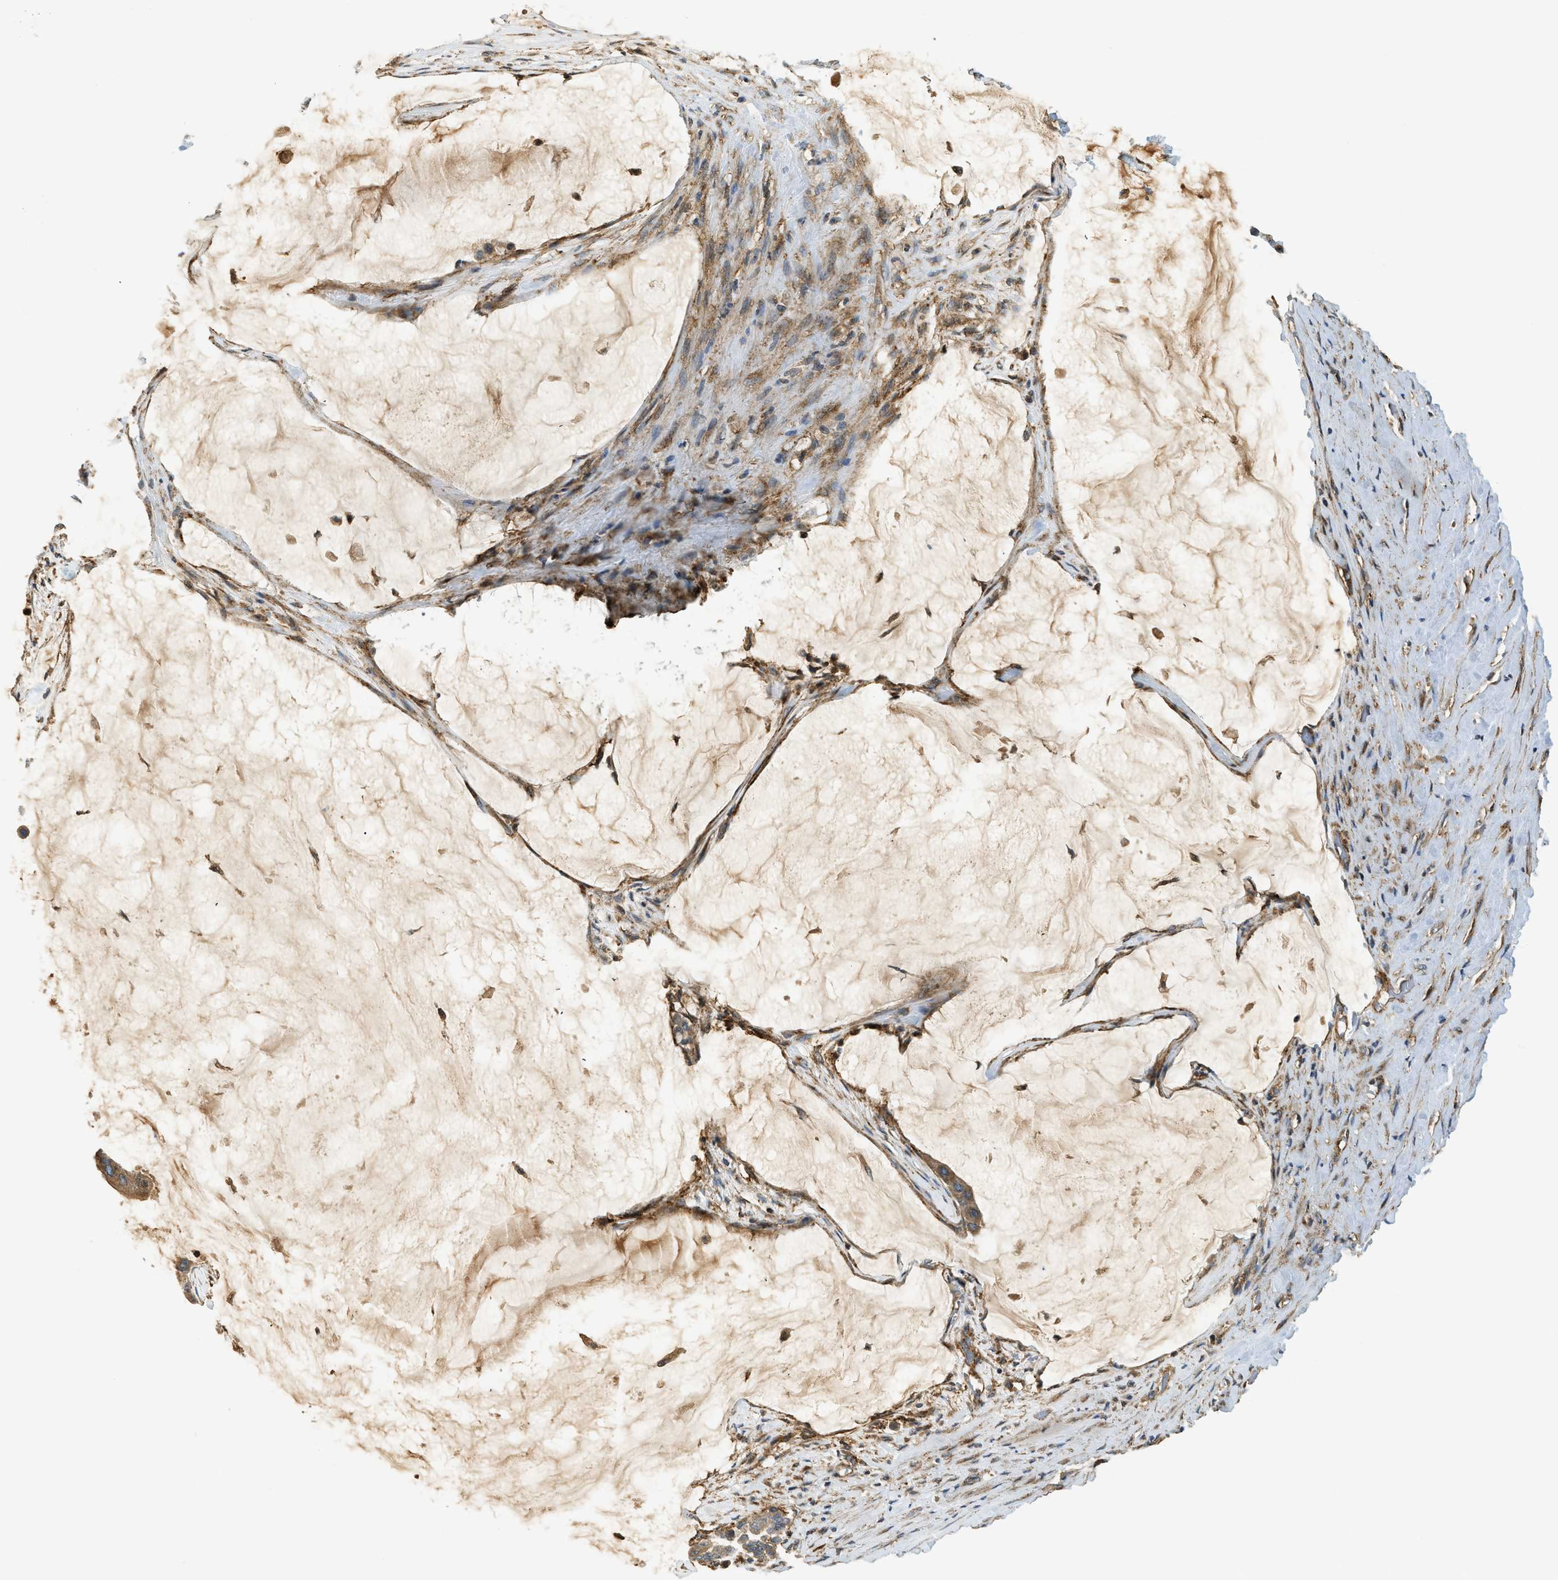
{"staining": {"intensity": "moderate", "quantity": ">75%", "location": "cytoplasmic/membranous"}, "tissue": "pancreatic cancer", "cell_type": "Tumor cells", "image_type": "cancer", "snomed": [{"axis": "morphology", "description": "Adenocarcinoma, NOS"}, {"axis": "topography", "description": "Pancreas"}], "caption": "A micrograph of pancreatic cancer (adenocarcinoma) stained for a protein reveals moderate cytoplasmic/membranous brown staining in tumor cells.", "gene": "HIP1", "patient": {"sex": "male", "age": 41}}